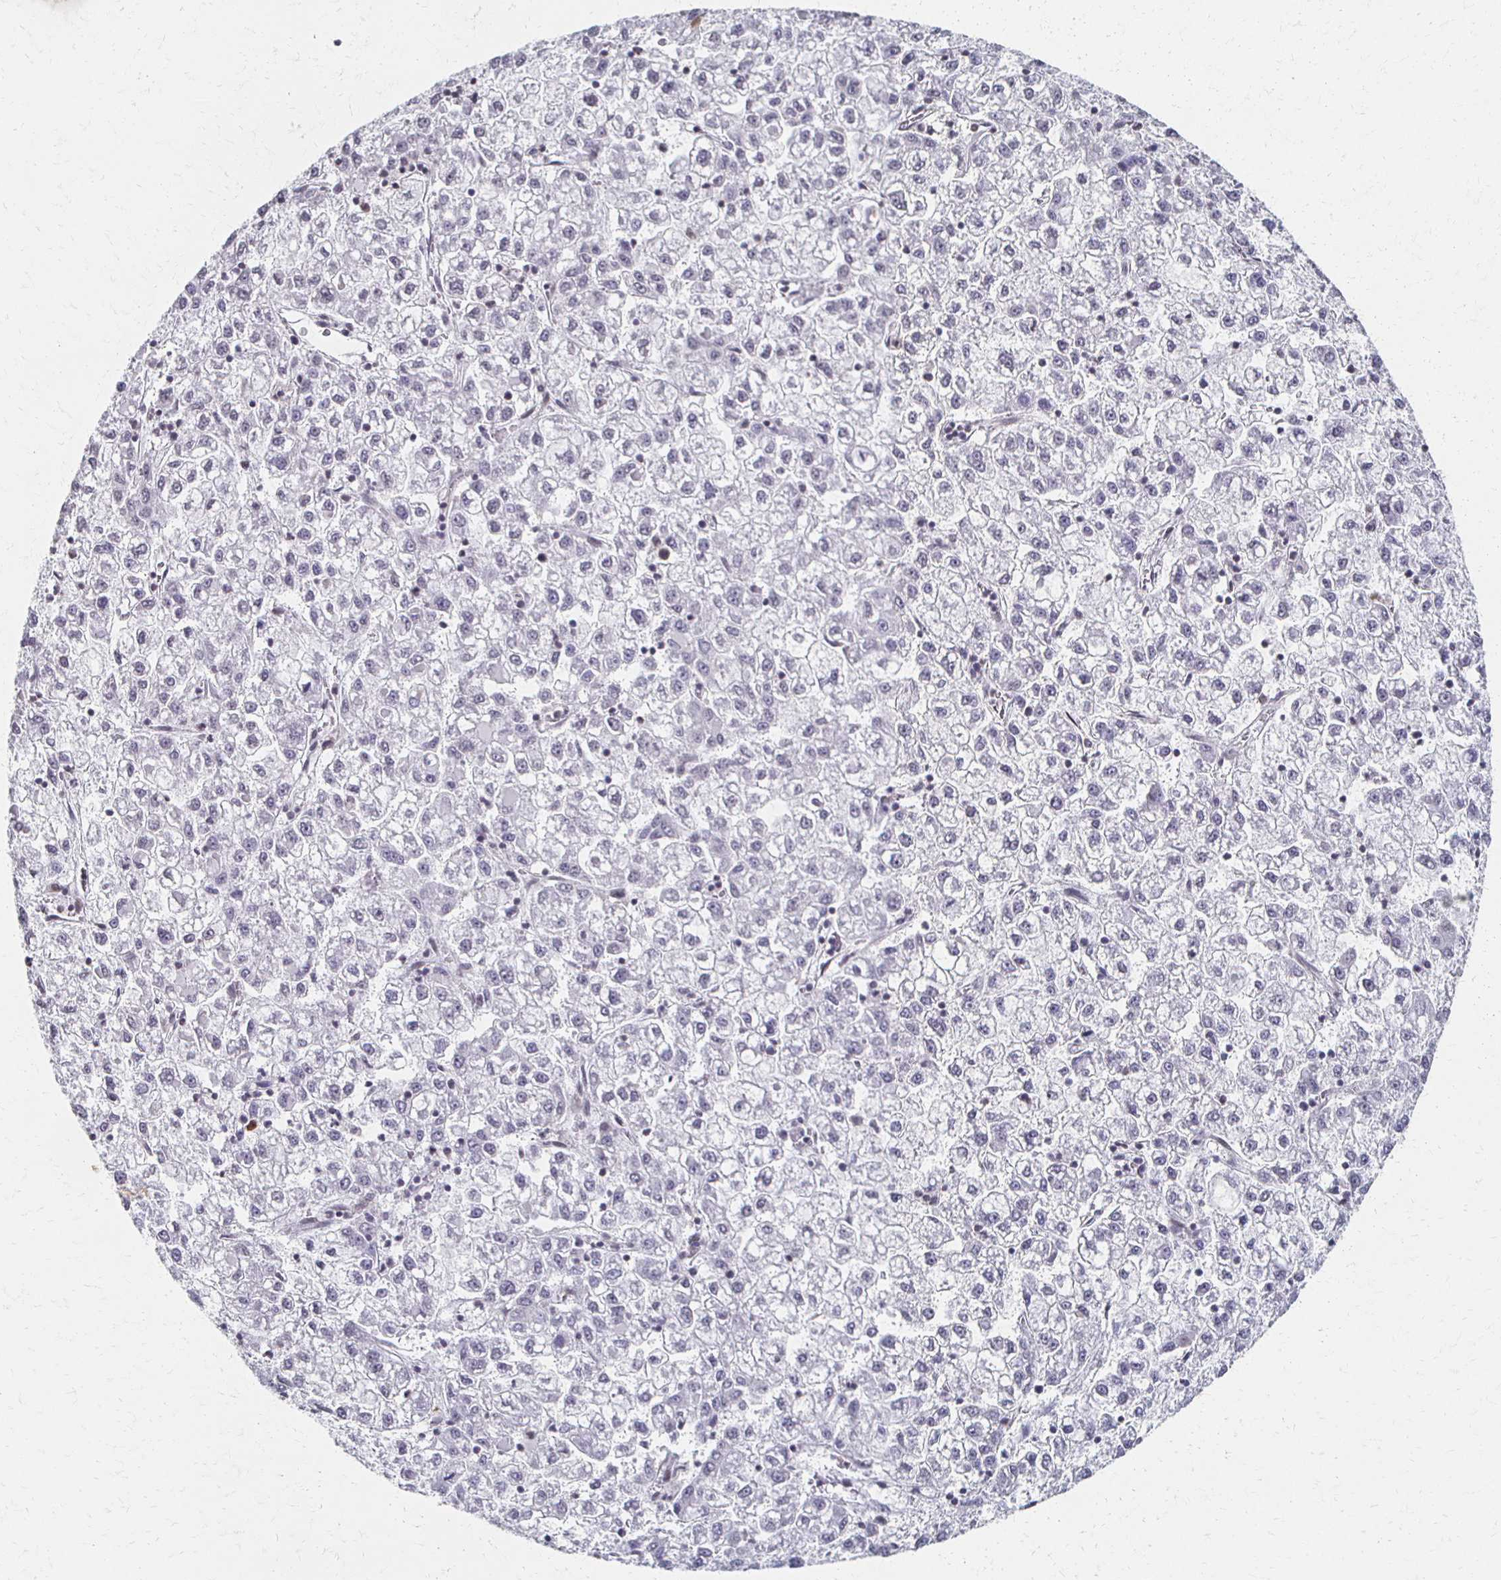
{"staining": {"intensity": "negative", "quantity": "none", "location": "none"}, "tissue": "liver cancer", "cell_type": "Tumor cells", "image_type": "cancer", "snomed": [{"axis": "morphology", "description": "Carcinoma, Hepatocellular, NOS"}, {"axis": "topography", "description": "Liver"}], "caption": "Immunohistochemistry (IHC) photomicrograph of human liver cancer (hepatocellular carcinoma) stained for a protein (brown), which reveals no expression in tumor cells.", "gene": "DAB1", "patient": {"sex": "male", "age": 40}}